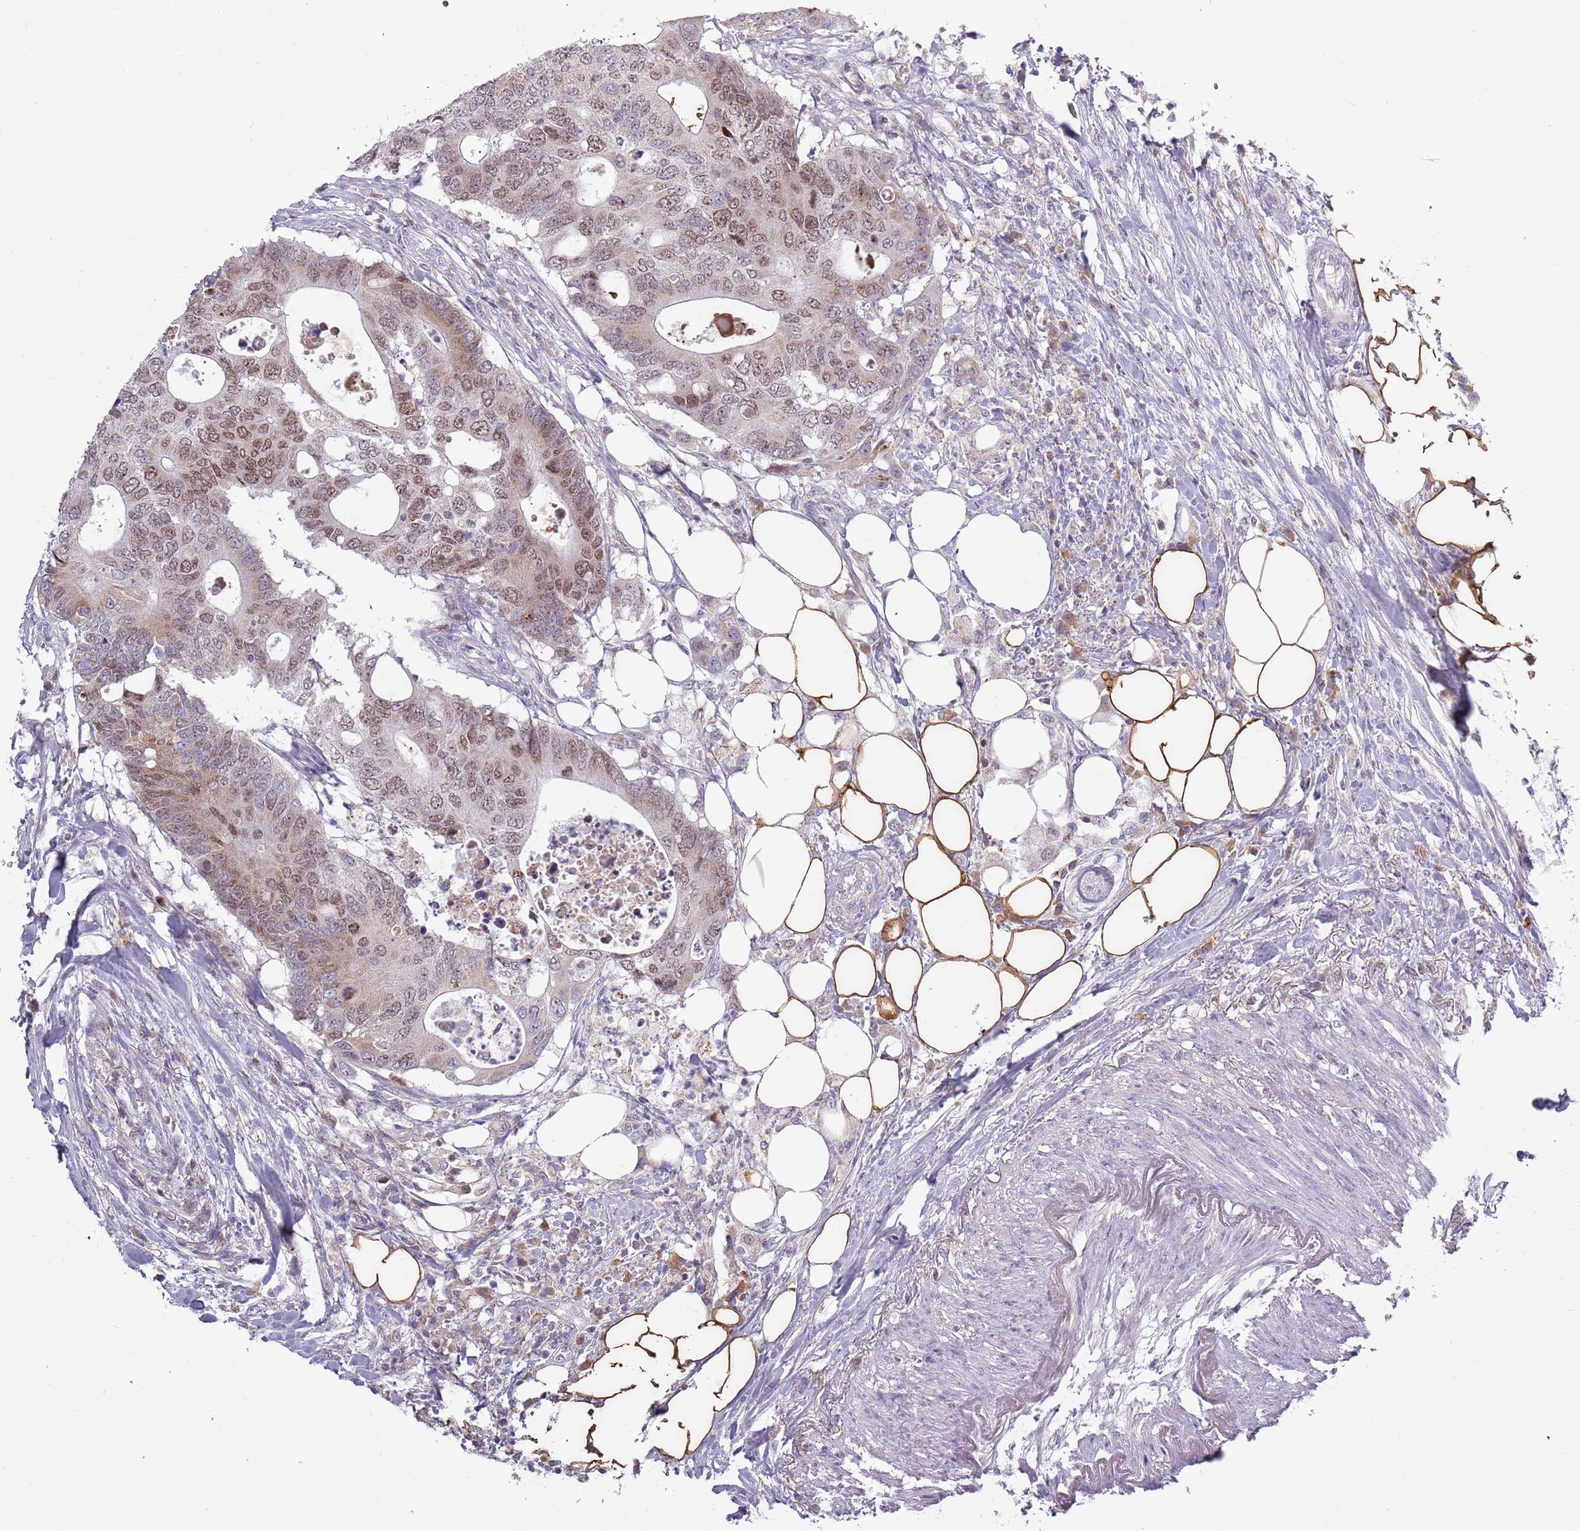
{"staining": {"intensity": "moderate", "quantity": ">75%", "location": "nuclear"}, "tissue": "colorectal cancer", "cell_type": "Tumor cells", "image_type": "cancer", "snomed": [{"axis": "morphology", "description": "Adenocarcinoma, NOS"}, {"axis": "topography", "description": "Colon"}], "caption": "This image exhibits immunohistochemistry staining of colorectal adenocarcinoma, with medium moderate nuclear staining in approximately >75% of tumor cells.", "gene": "SYS1", "patient": {"sex": "male", "age": 71}}